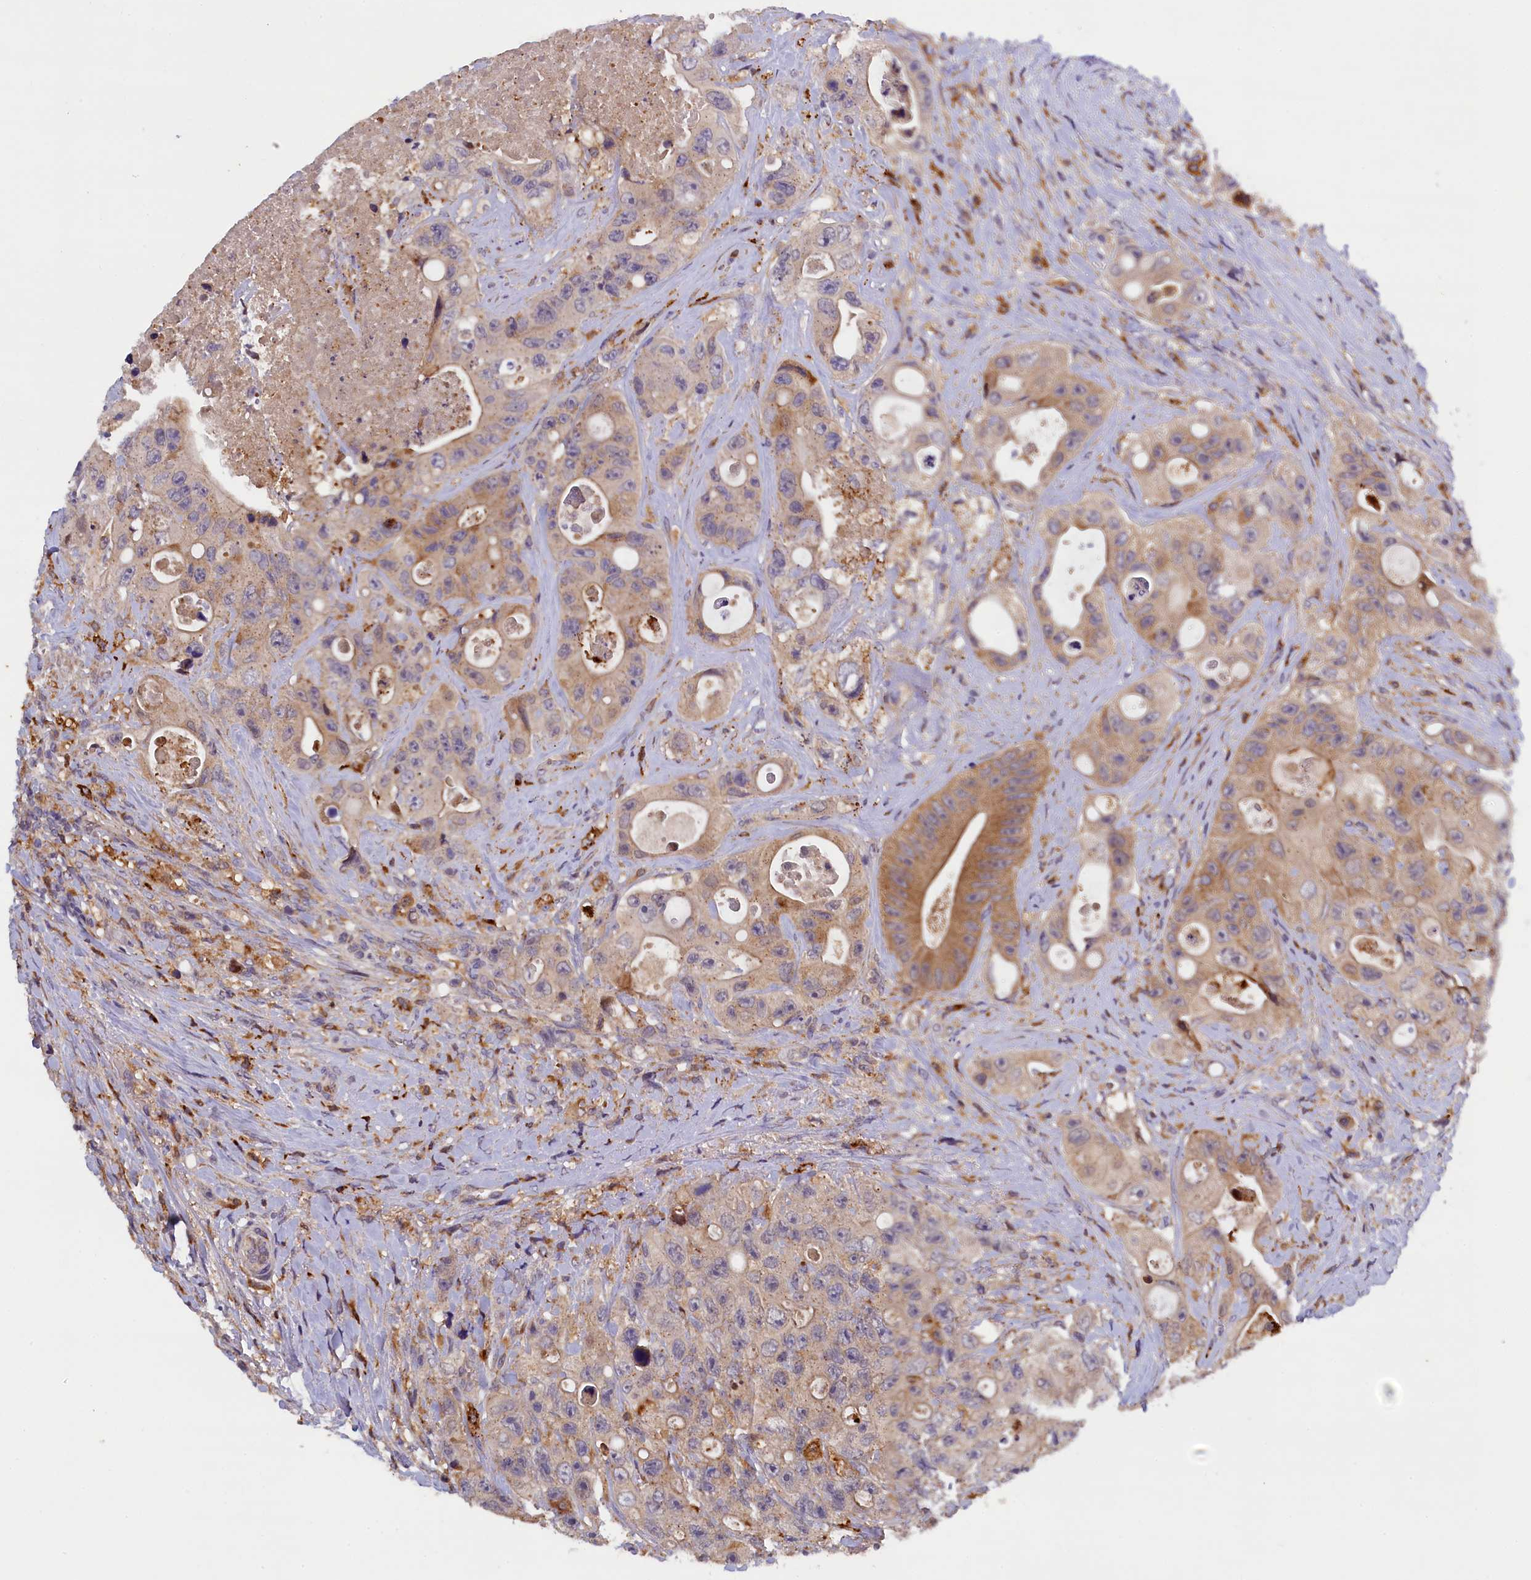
{"staining": {"intensity": "moderate", "quantity": ">75%", "location": "cytoplasmic/membranous"}, "tissue": "colorectal cancer", "cell_type": "Tumor cells", "image_type": "cancer", "snomed": [{"axis": "morphology", "description": "Adenocarcinoma, NOS"}, {"axis": "topography", "description": "Colon"}], "caption": "Human colorectal cancer (adenocarcinoma) stained for a protein (brown) displays moderate cytoplasmic/membranous positive staining in about >75% of tumor cells.", "gene": "NAIP", "patient": {"sex": "female", "age": 46}}